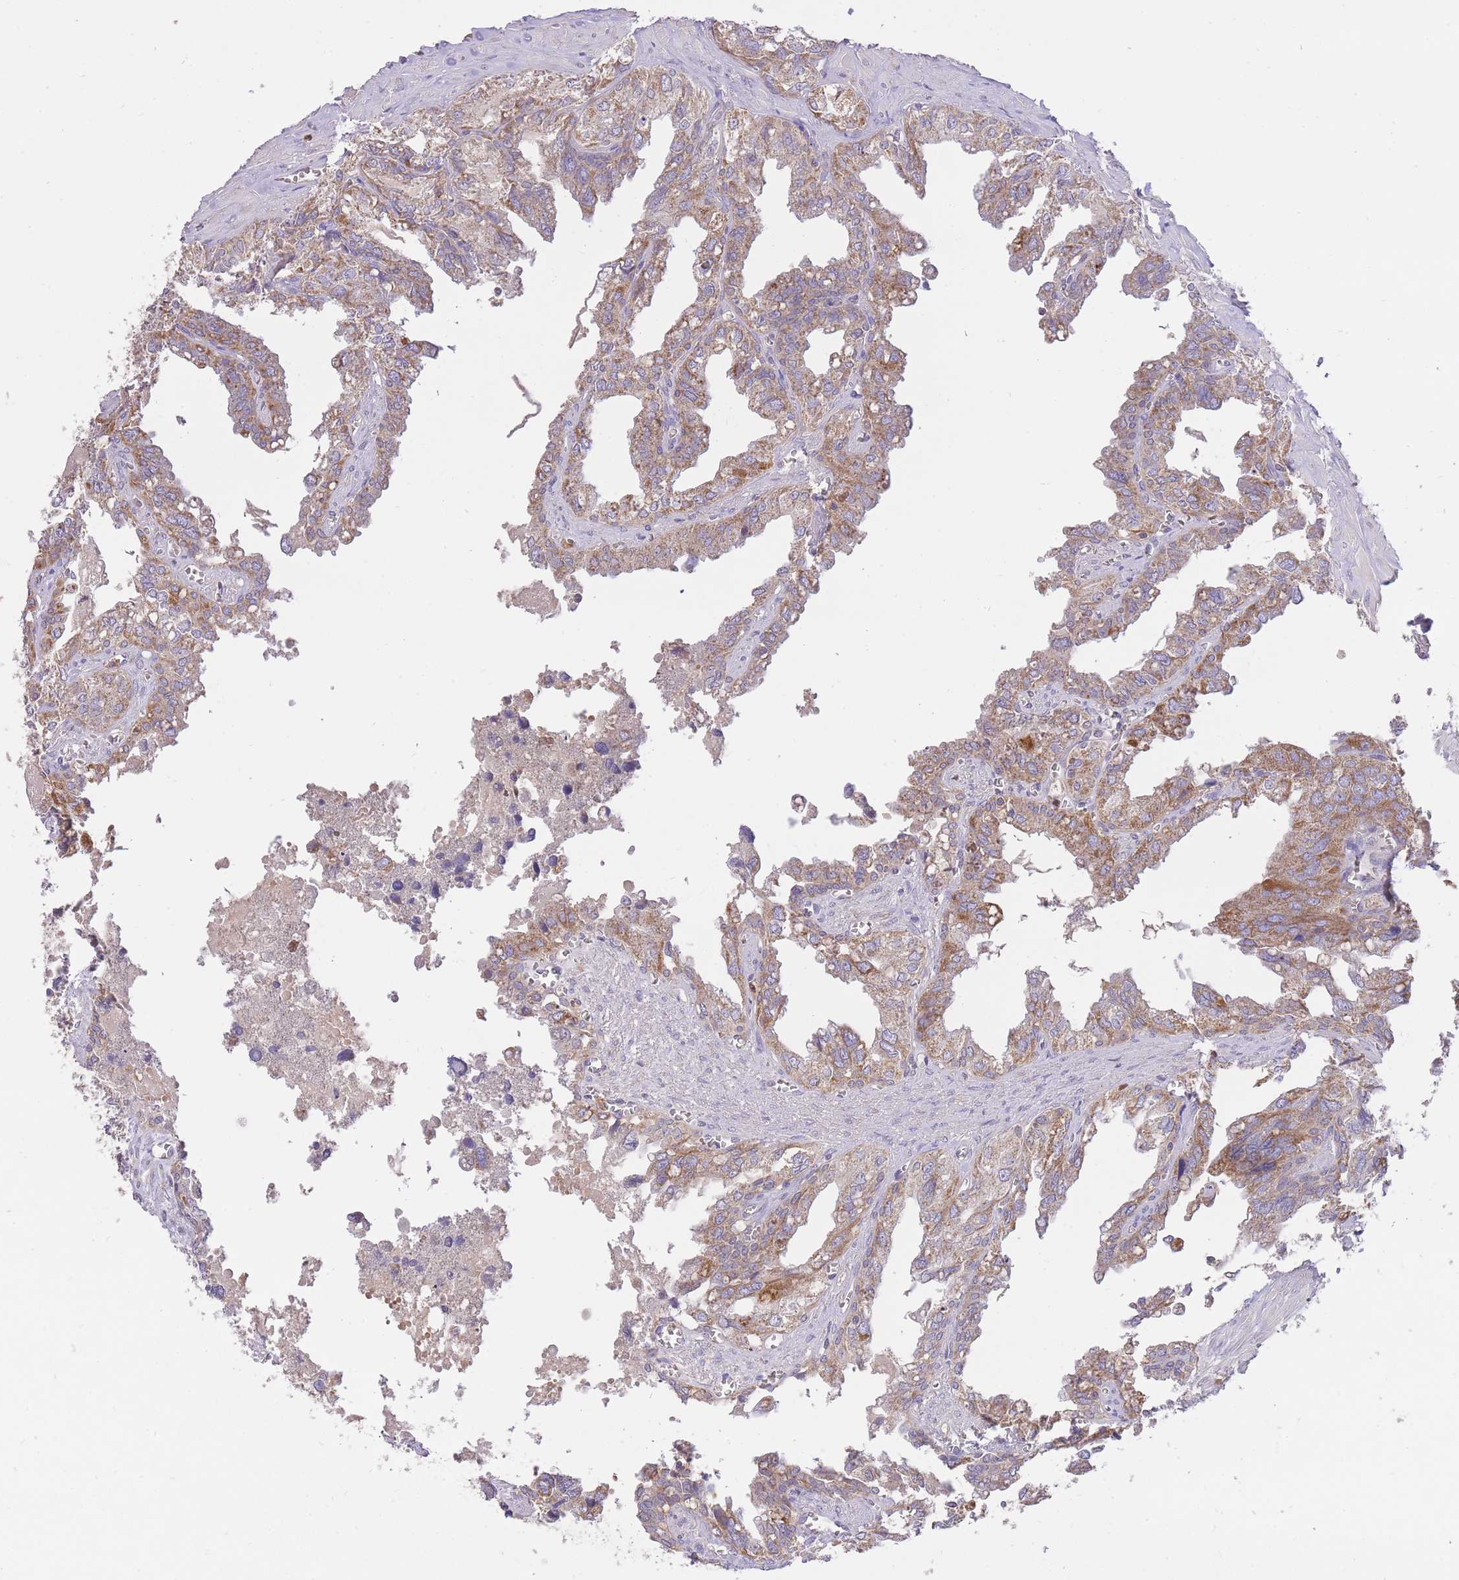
{"staining": {"intensity": "moderate", "quantity": ">75%", "location": "cytoplasmic/membranous"}, "tissue": "seminal vesicle", "cell_type": "Glandular cells", "image_type": "normal", "snomed": [{"axis": "morphology", "description": "Normal tissue, NOS"}, {"axis": "topography", "description": "Seminal veicle"}], "caption": "IHC photomicrograph of unremarkable seminal vesicle: human seminal vesicle stained using immunohistochemistry displays medium levels of moderate protein expression localized specifically in the cytoplasmic/membranous of glandular cells, appearing as a cytoplasmic/membranous brown color.", "gene": "PREP", "patient": {"sex": "male", "age": 67}}